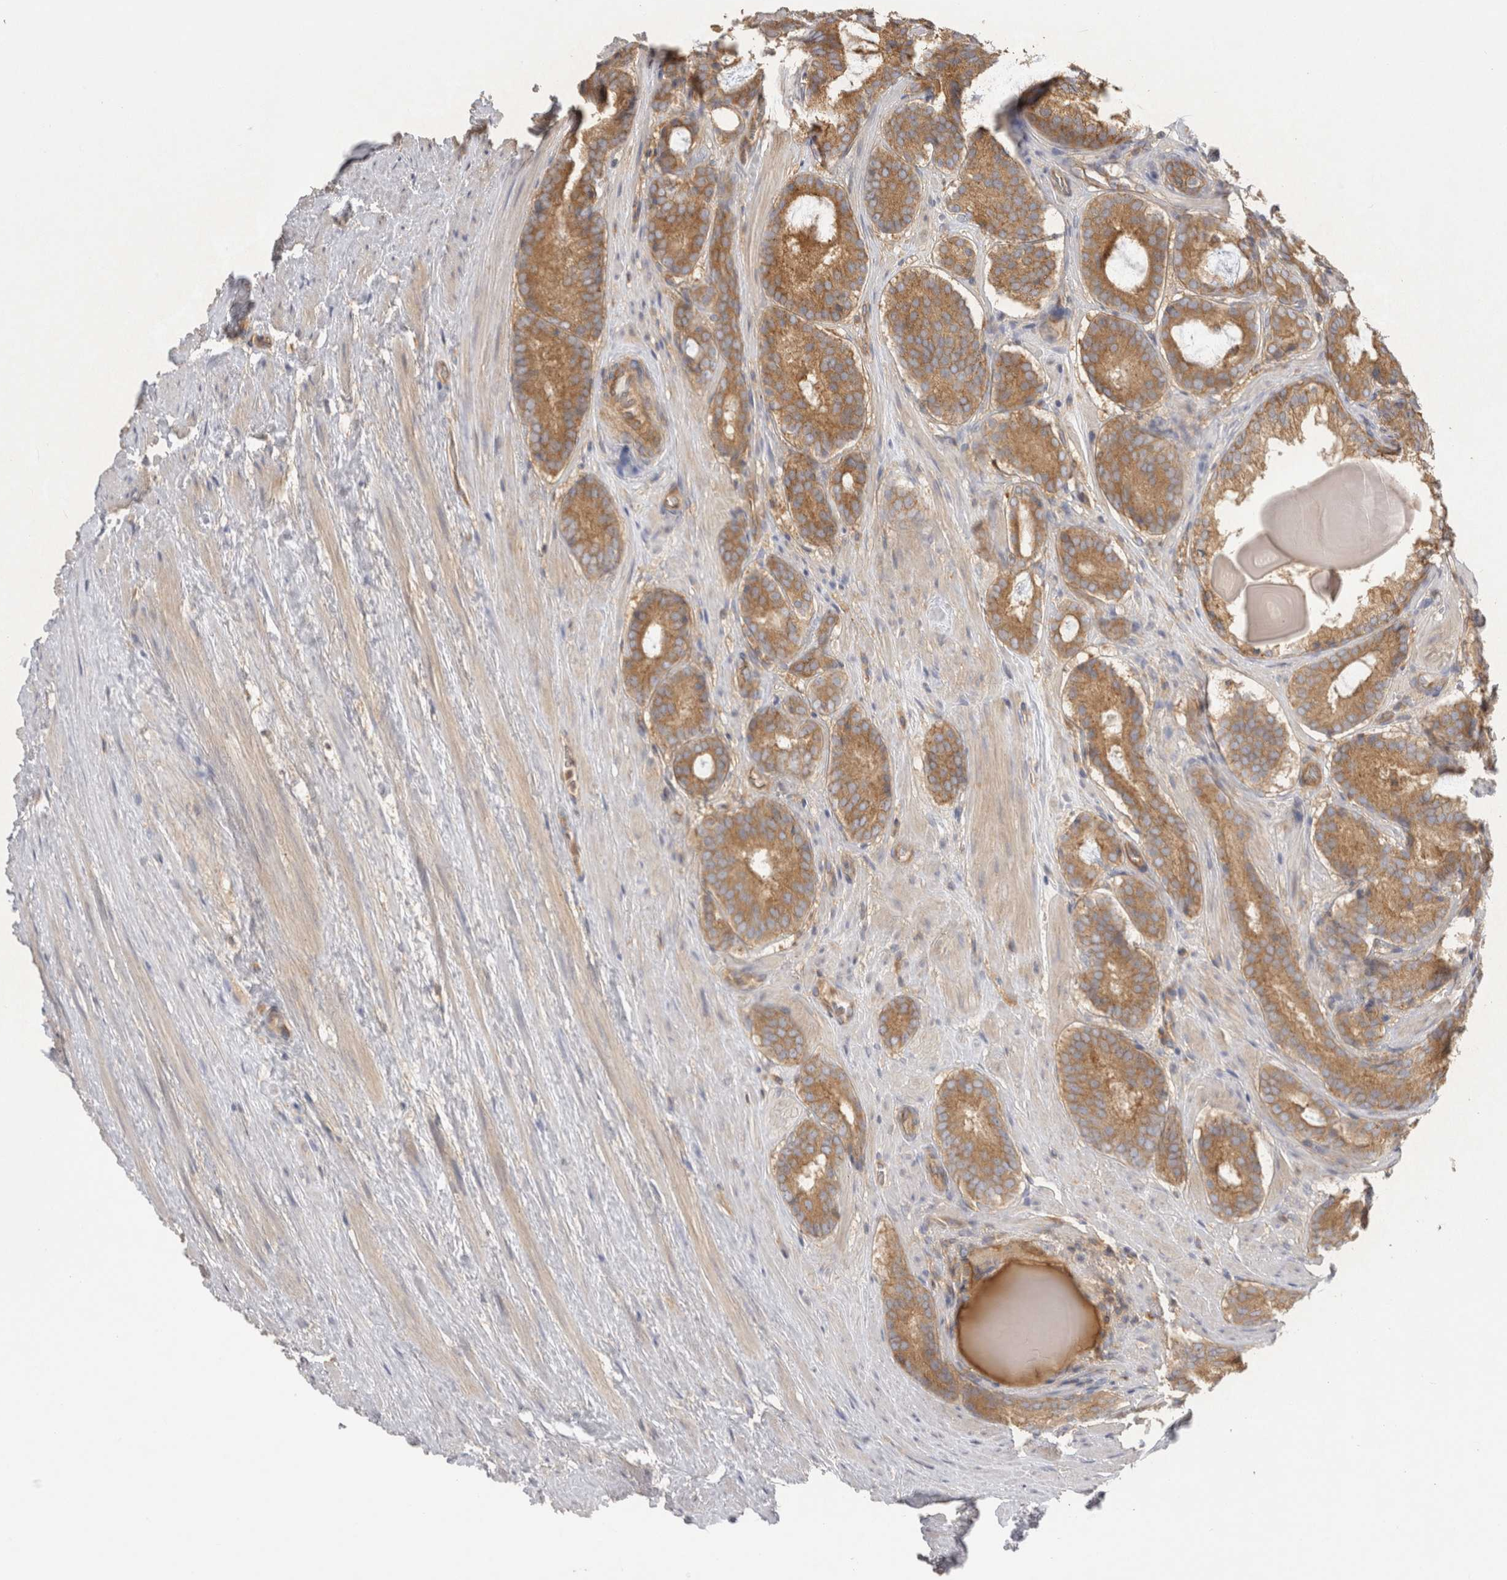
{"staining": {"intensity": "moderate", "quantity": ">75%", "location": "cytoplasmic/membranous"}, "tissue": "prostate cancer", "cell_type": "Tumor cells", "image_type": "cancer", "snomed": [{"axis": "morphology", "description": "Adenocarcinoma, Low grade"}, {"axis": "topography", "description": "Prostate"}], "caption": "A brown stain labels moderate cytoplasmic/membranous staining of a protein in low-grade adenocarcinoma (prostate) tumor cells.", "gene": "CHMP6", "patient": {"sex": "male", "age": 69}}